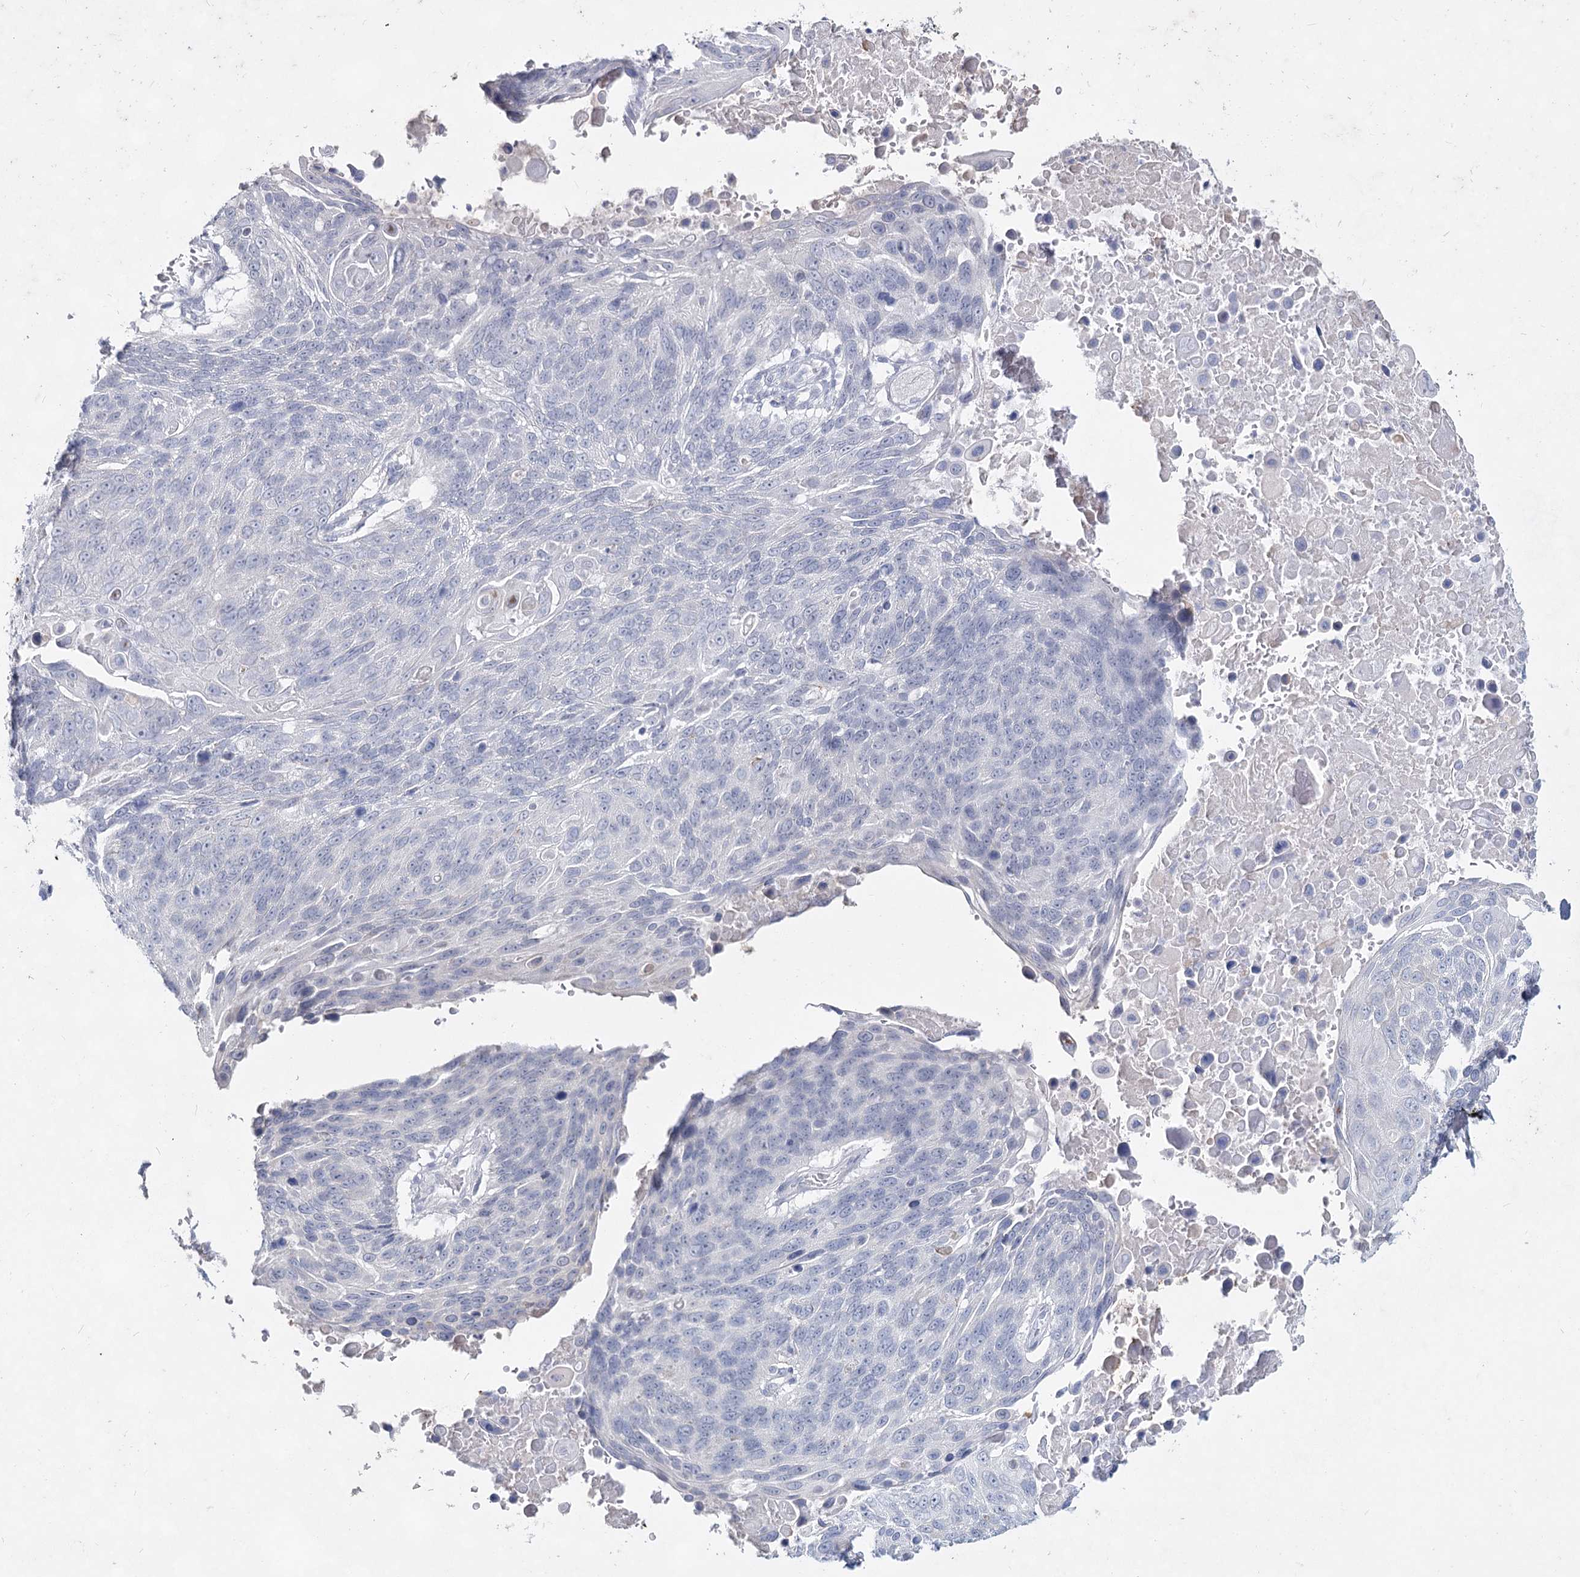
{"staining": {"intensity": "negative", "quantity": "none", "location": "none"}, "tissue": "lung cancer", "cell_type": "Tumor cells", "image_type": "cancer", "snomed": [{"axis": "morphology", "description": "Squamous cell carcinoma, NOS"}, {"axis": "topography", "description": "Lung"}], "caption": "DAB (3,3'-diaminobenzidine) immunohistochemical staining of human lung cancer (squamous cell carcinoma) demonstrates no significant staining in tumor cells.", "gene": "CCDC73", "patient": {"sex": "male", "age": 66}}